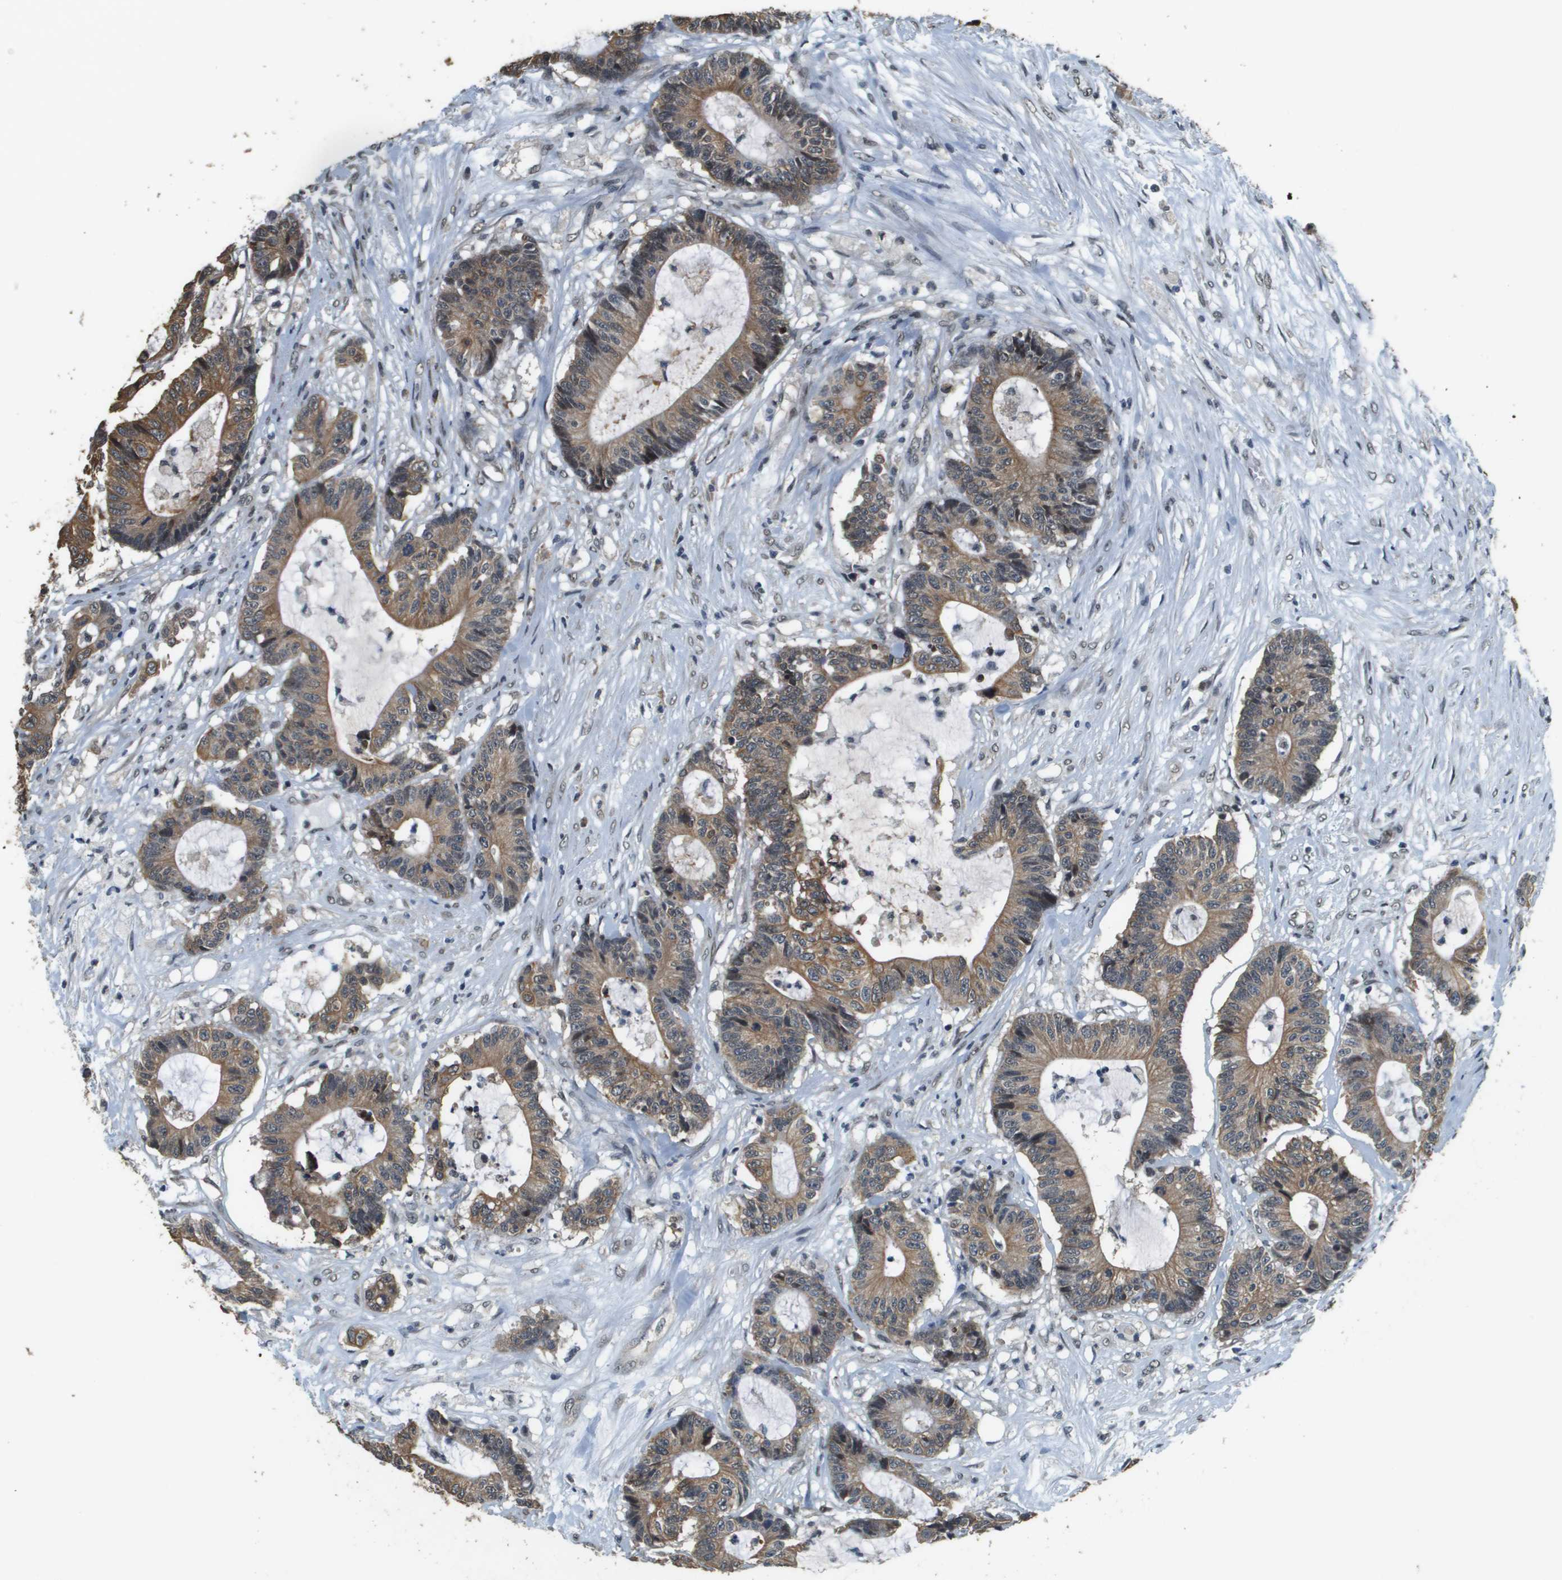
{"staining": {"intensity": "moderate", "quantity": ">75%", "location": "cytoplasmic/membranous"}, "tissue": "colorectal cancer", "cell_type": "Tumor cells", "image_type": "cancer", "snomed": [{"axis": "morphology", "description": "Adenocarcinoma, NOS"}, {"axis": "topography", "description": "Colon"}], "caption": "The histopathology image reveals a brown stain indicating the presence of a protein in the cytoplasmic/membranous of tumor cells in colorectal cancer. (Stains: DAB (3,3'-diaminobenzidine) in brown, nuclei in blue, Microscopy: brightfield microscopy at high magnification).", "gene": "FANCC", "patient": {"sex": "female", "age": 84}}